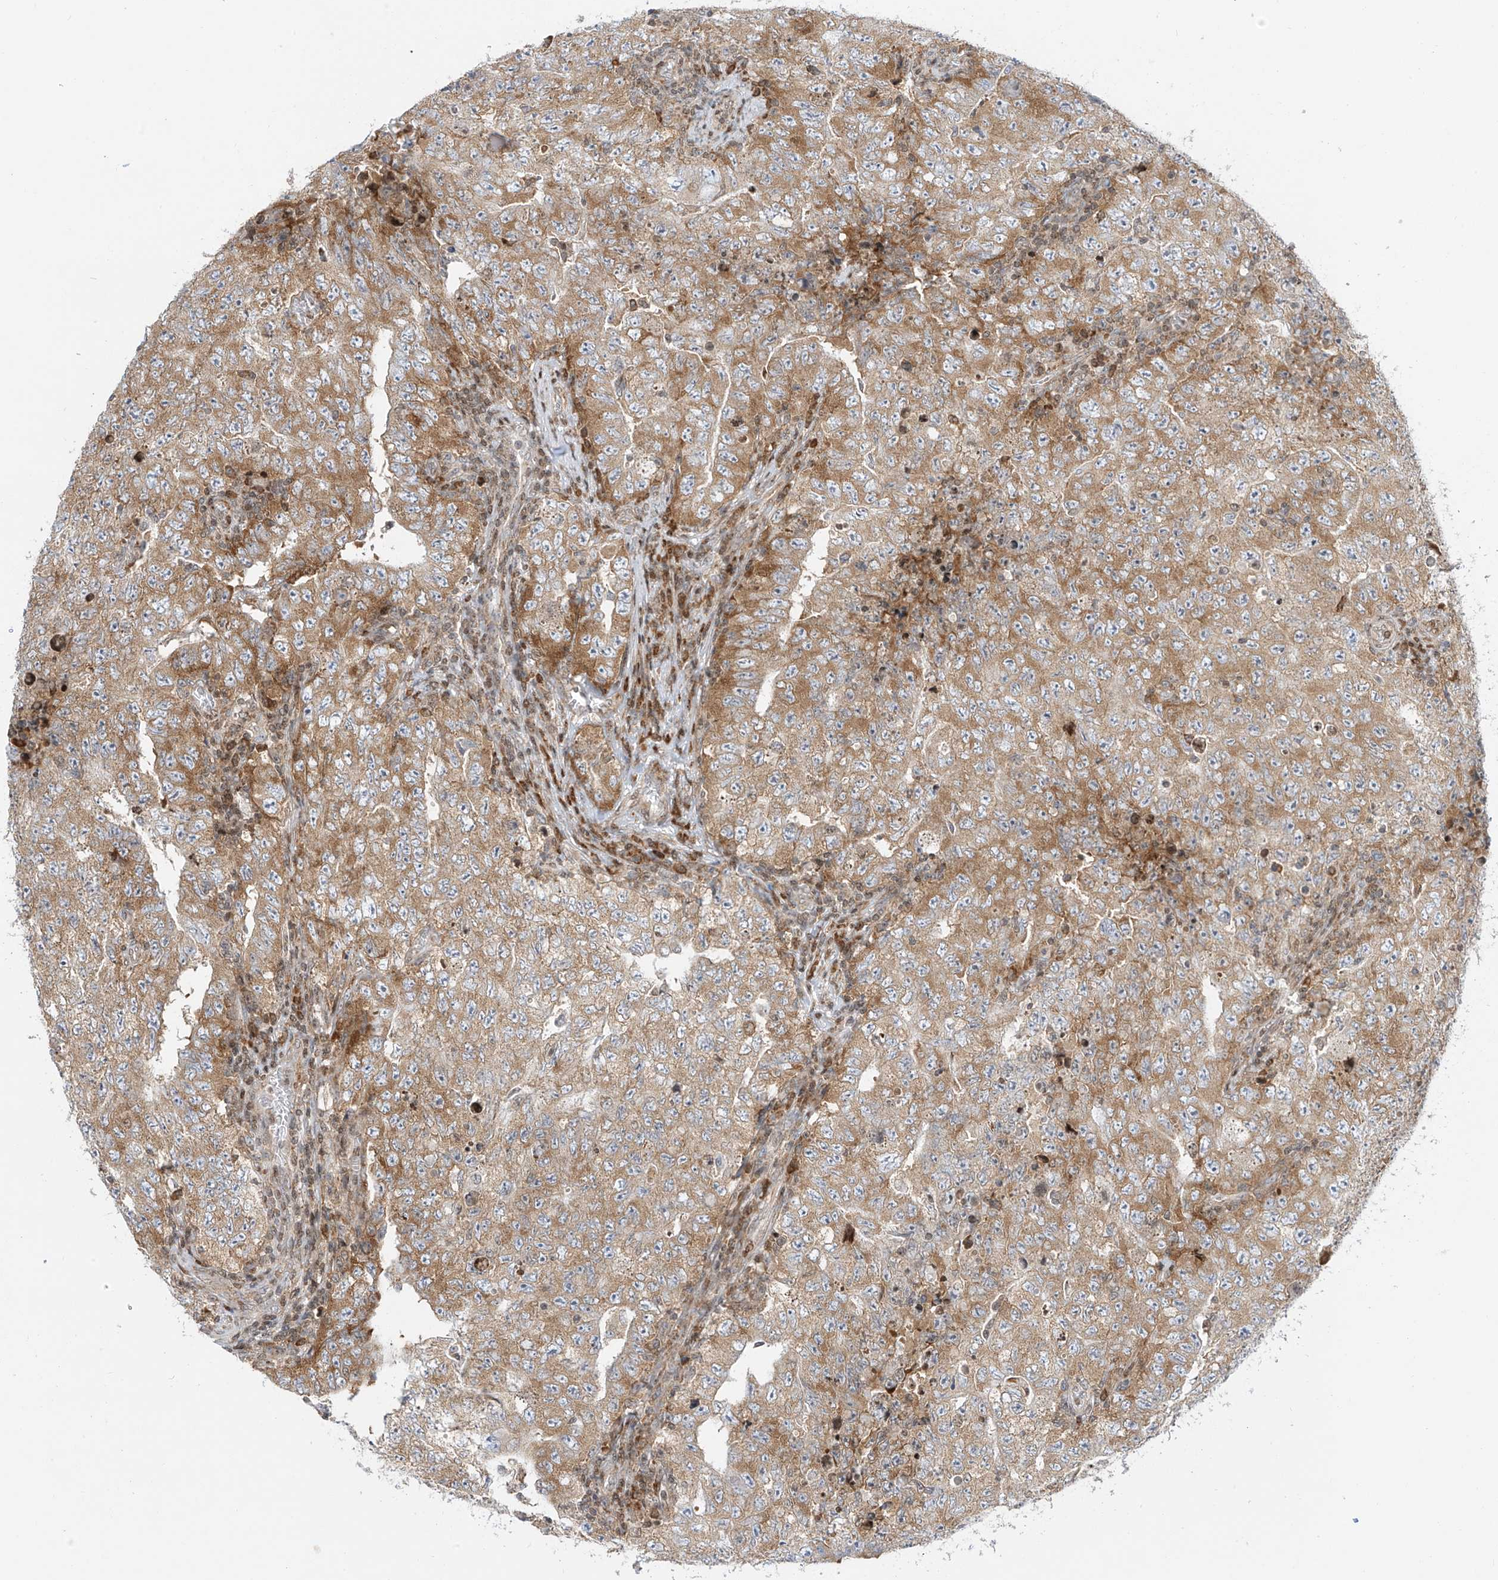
{"staining": {"intensity": "moderate", "quantity": ">75%", "location": "cytoplasmic/membranous"}, "tissue": "testis cancer", "cell_type": "Tumor cells", "image_type": "cancer", "snomed": [{"axis": "morphology", "description": "Carcinoma, Embryonal, NOS"}, {"axis": "topography", "description": "Testis"}], "caption": "Immunohistochemical staining of embryonal carcinoma (testis) demonstrates moderate cytoplasmic/membranous protein positivity in about >75% of tumor cells. (DAB IHC with brightfield microscopy, high magnification).", "gene": "EDF1", "patient": {"sex": "male", "age": 26}}